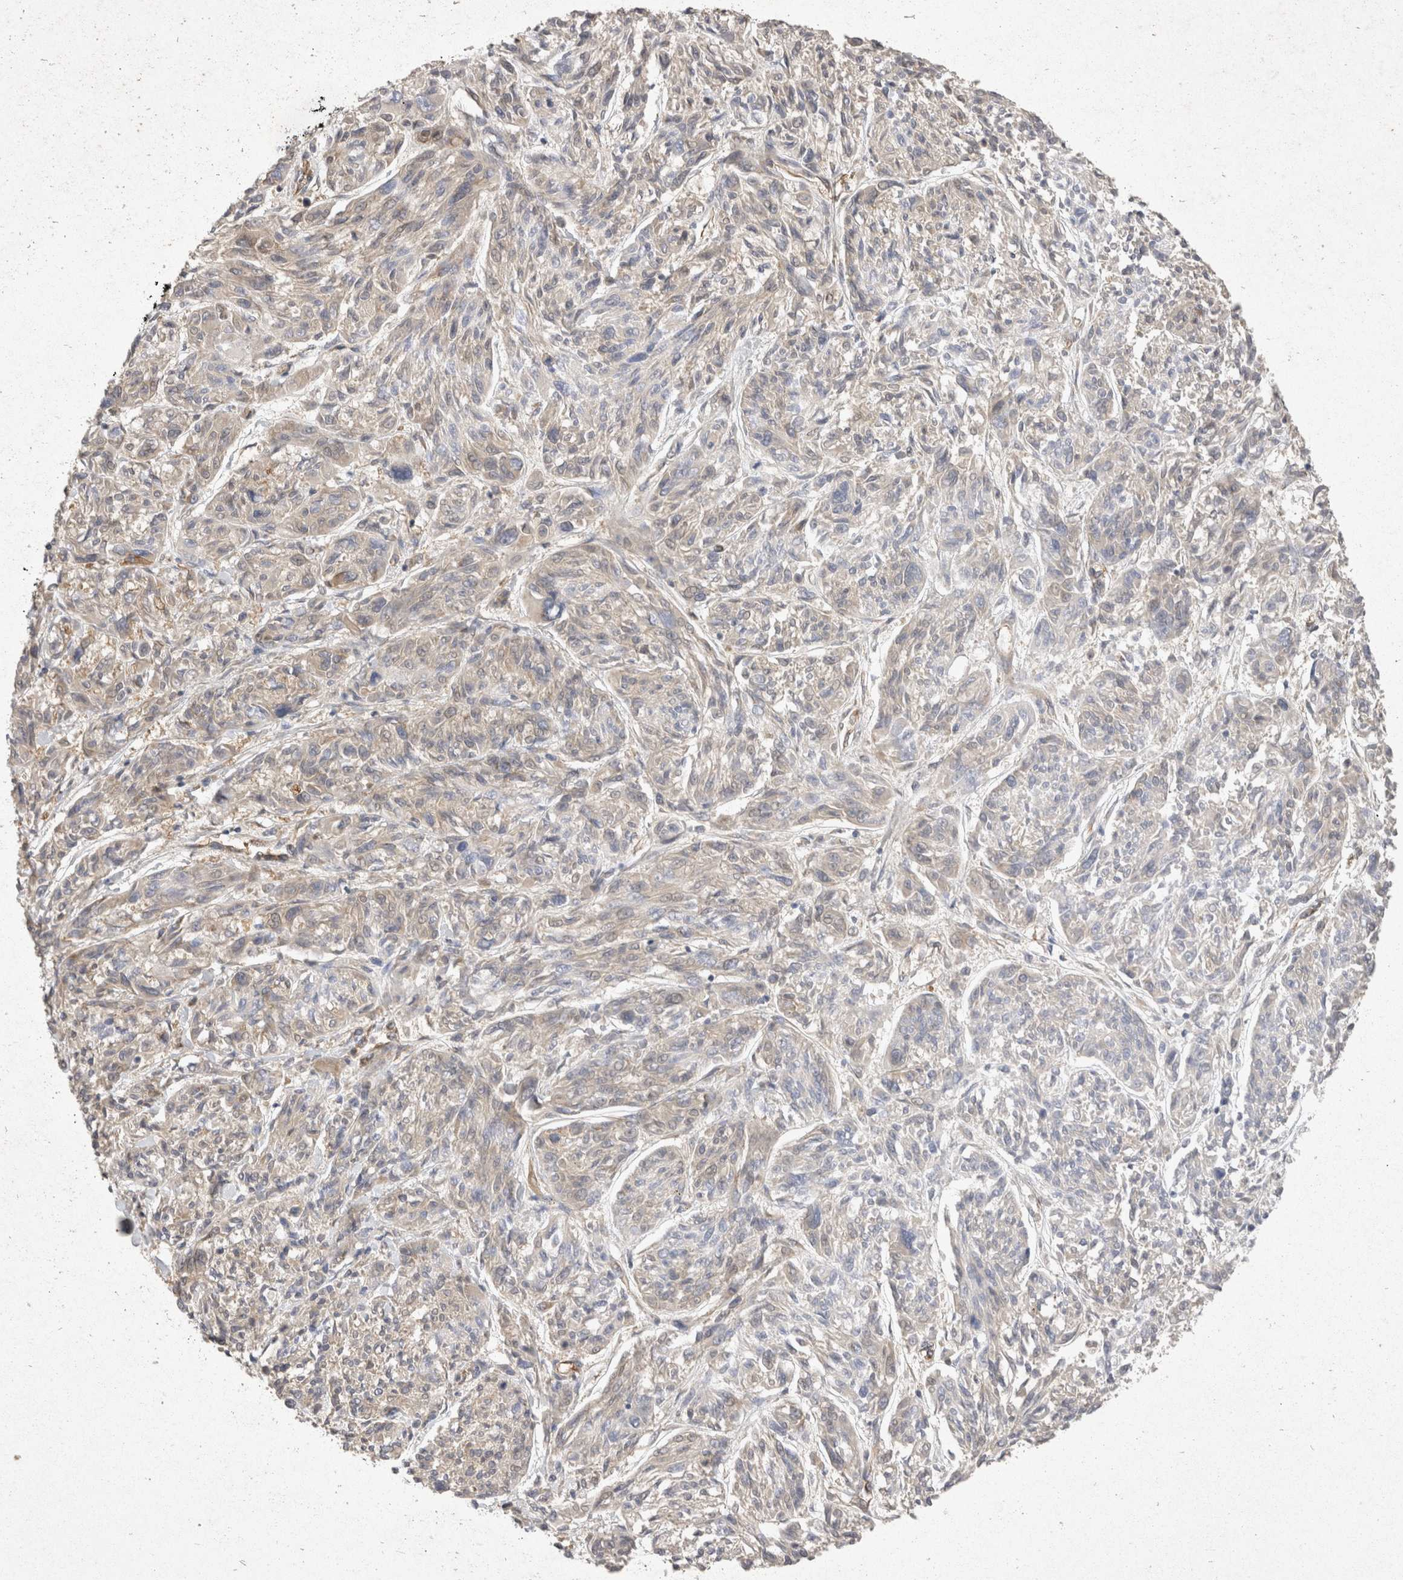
{"staining": {"intensity": "negative", "quantity": "none", "location": "none"}, "tissue": "melanoma", "cell_type": "Tumor cells", "image_type": "cancer", "snomed": [{"axis": "morphology", "description": "Malignant melanoma, NOS"}, {"axis": "topography", "description": "Skin"}], "caption": "Malignant melanoma was stained to show a protein in brown. There is no significant positivity in tumor cells.", "gene": "EIF4G3", "patient": {"sex": "male", "age": 53}}